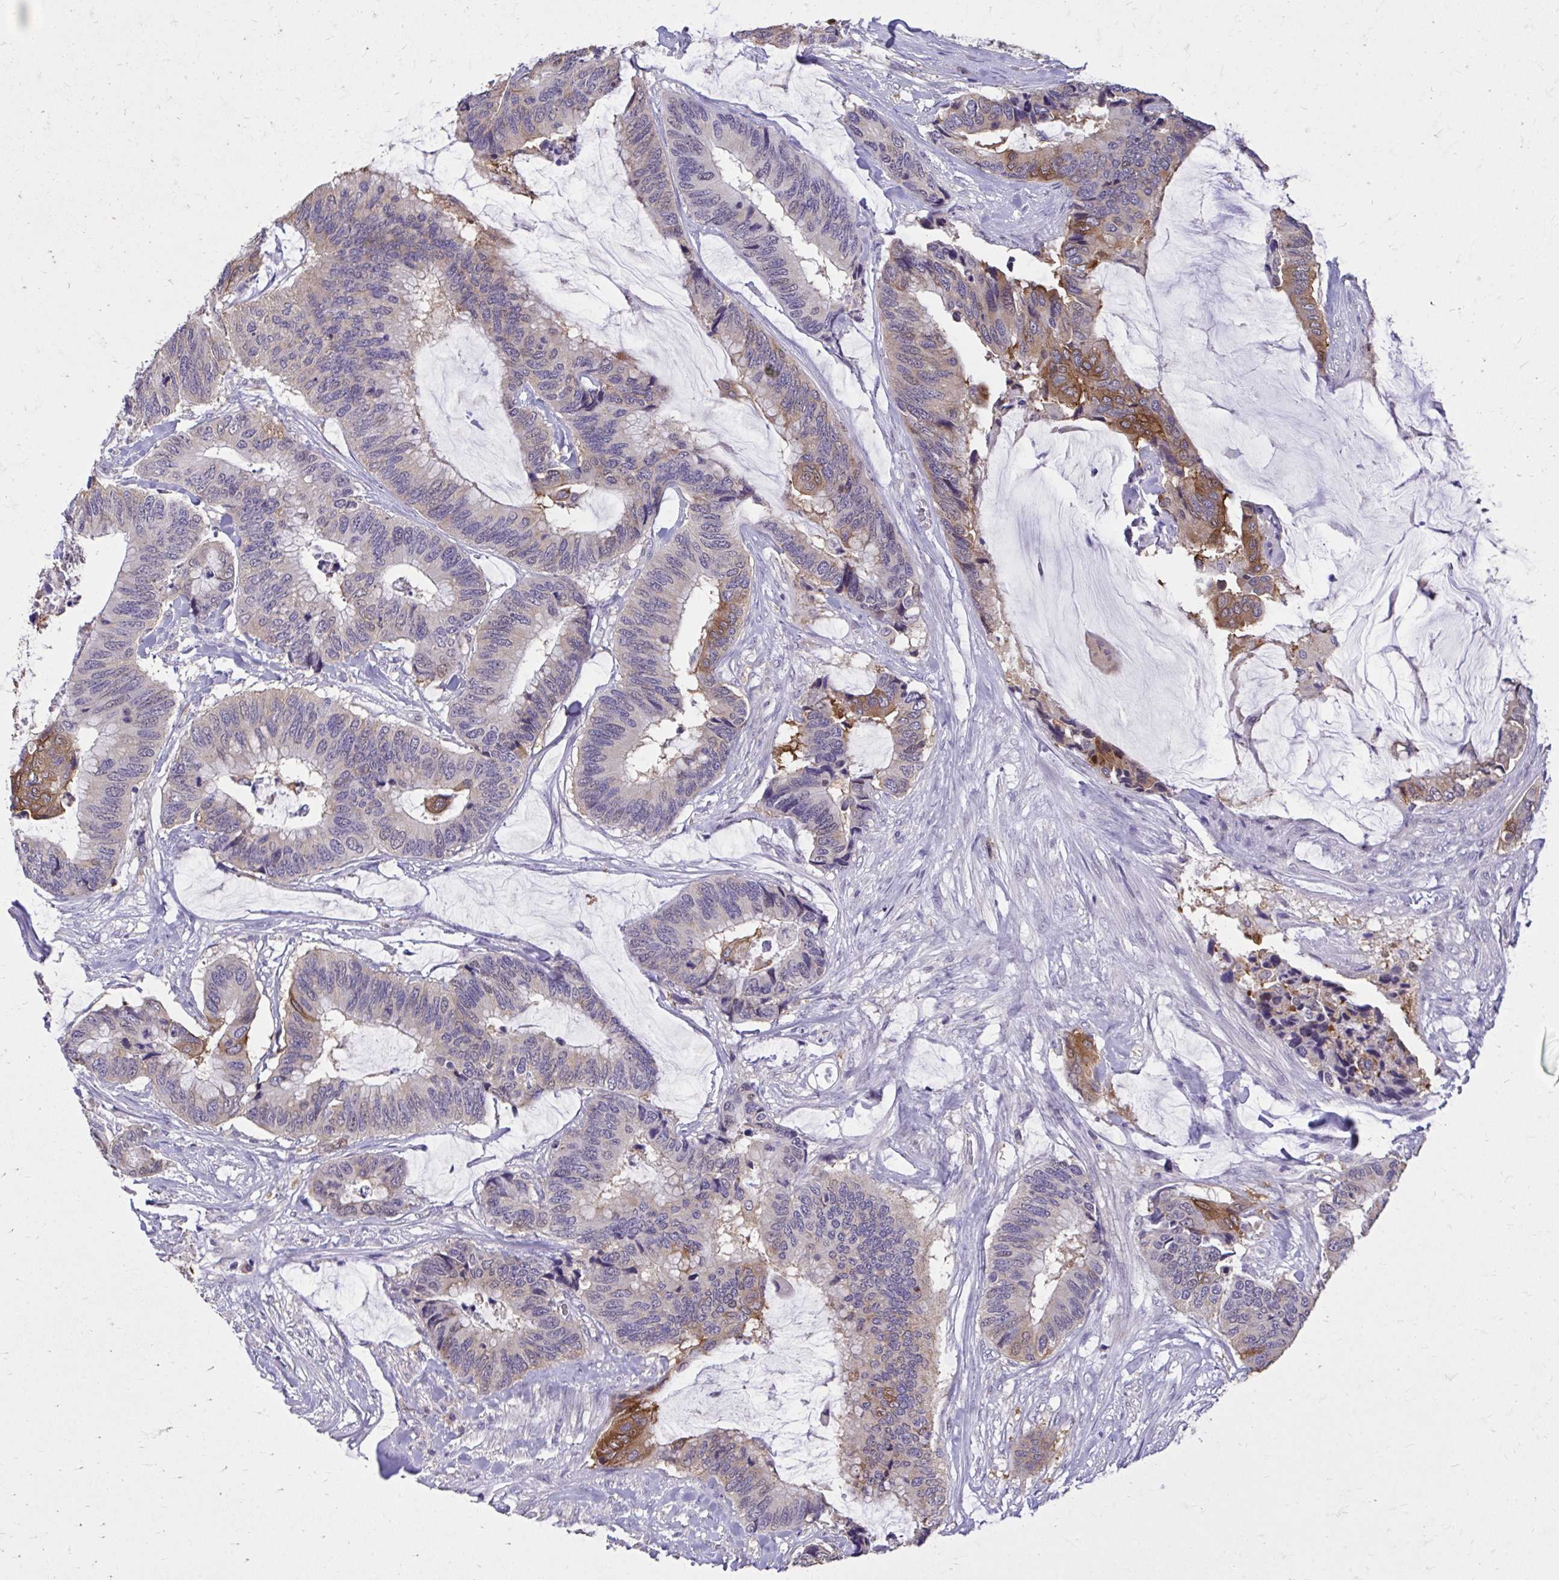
{"staining": {"intensity": "strong", "quantity": "<25%", "location": "cytoplasmic/membranous"}, "tissue": "colorectal cancer", "cell_type": "Tumor cells", "image_type": "cancer", "snomed": [{"axis": "morphology", "description": "Adenocarcinoma, NOS"}, {"axis": "topography", "description": "Rectum"}], "caption": "Immunohistochemical staining of human colorectal cancer displays medium levels of strong cytoplasmic/membranous protein expression in approximately <25% of tumor cells.", "gene": "EPB41L1", "patient": {"sex": "female", "age": 59}}